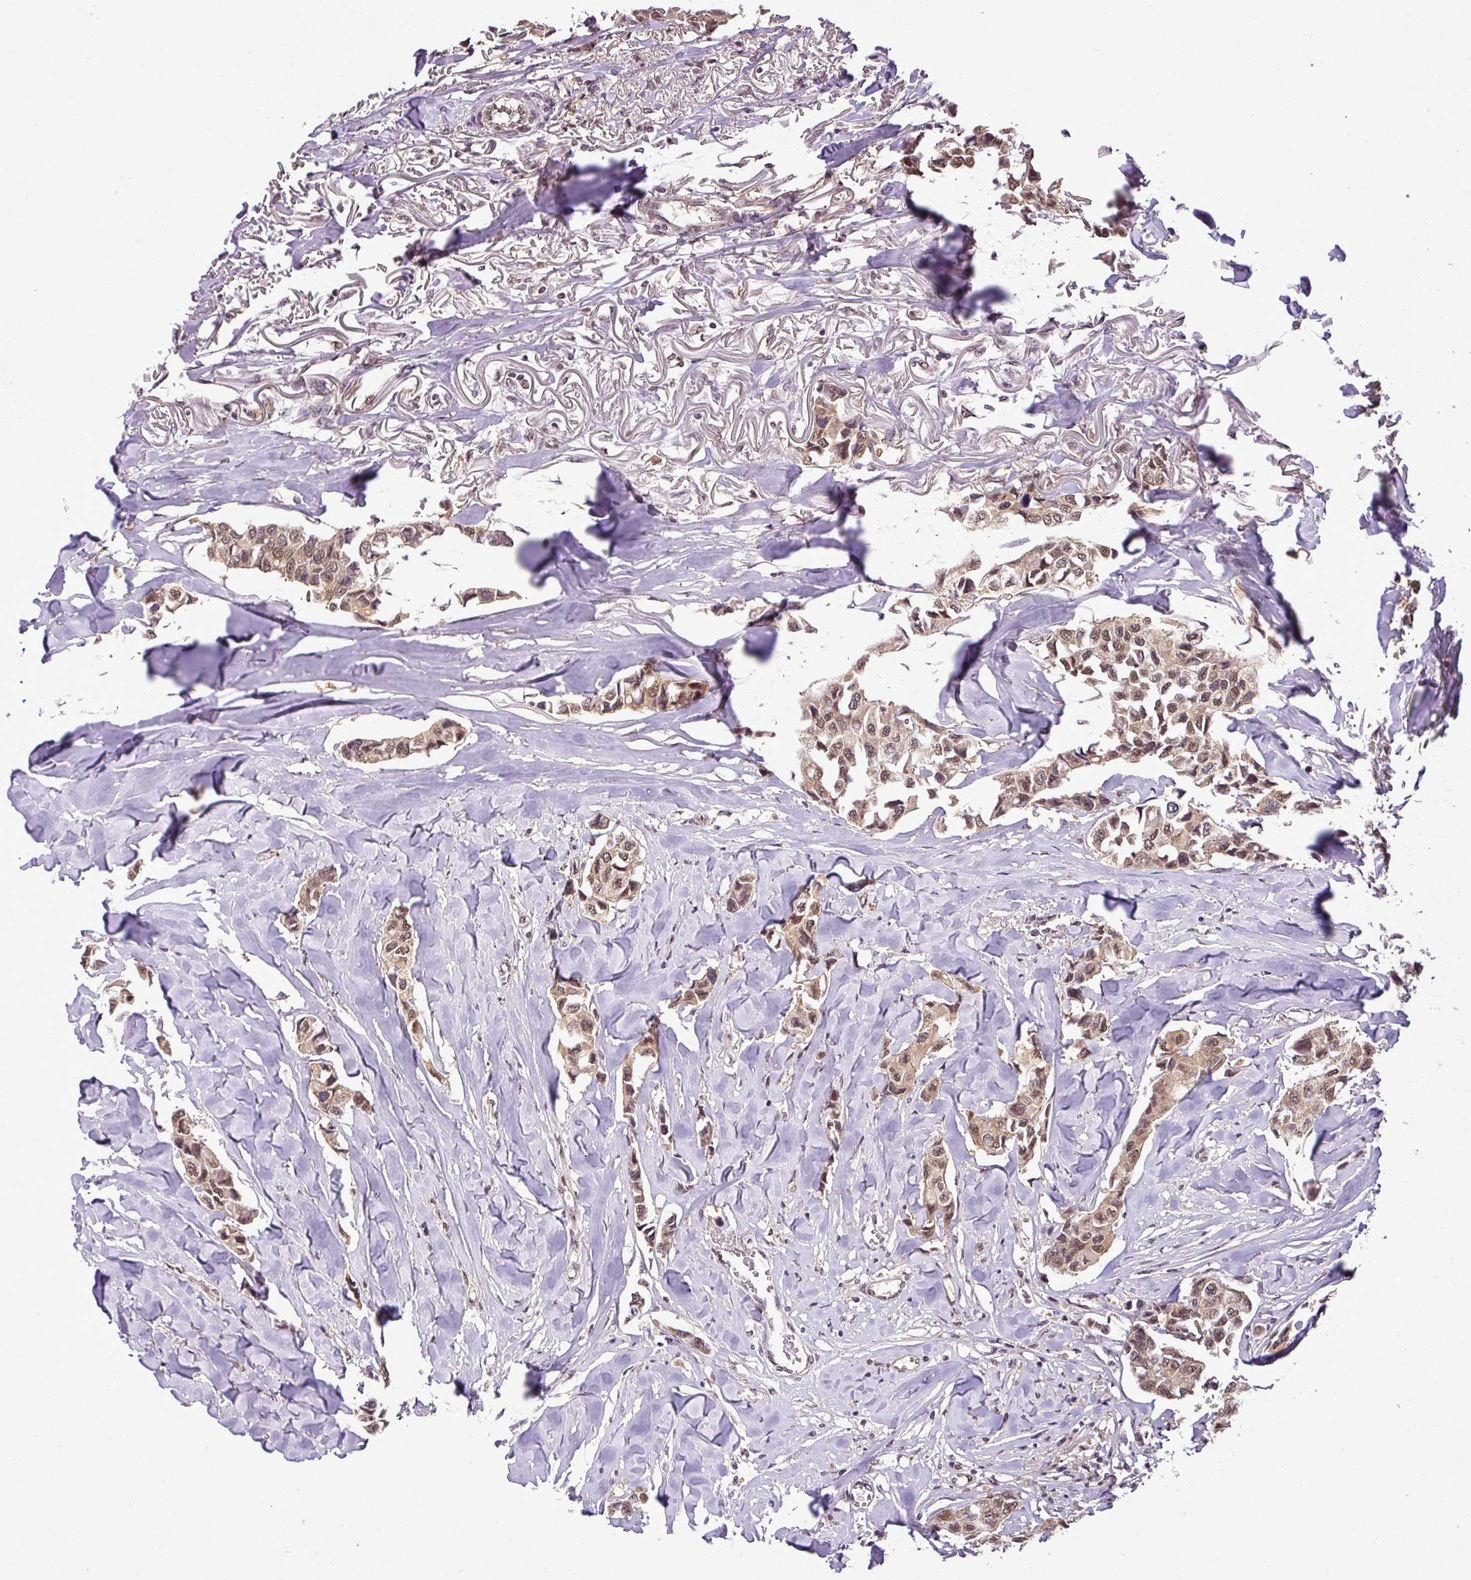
{"staining": {"intensity": "moderate", "quantity": ">75%", "location": "cytoplasmic/membranous,nuclear"}, "tissue": "breast cancer", "cell_type": "Tumor cells", "image_type": "cancer", "snomed": [{"axis": "morphology", "description": "Duct carcinoma"}, {"axis": "topography", "description": "Breast"}], "caption": "Tumor cells demonstrate moderate cytoplasmic/membranous and nuclear expression in about >75% of cells in breast intraductal carcinoma. The staining is performed using DAB (3,3'-diaminobenzidine) brown chromogen to label protein expression. The nuclei are counter-stained blue using hematoxylin.", "gene": "MFHAS1", "patient": {"sex": "female", "age": 80}}